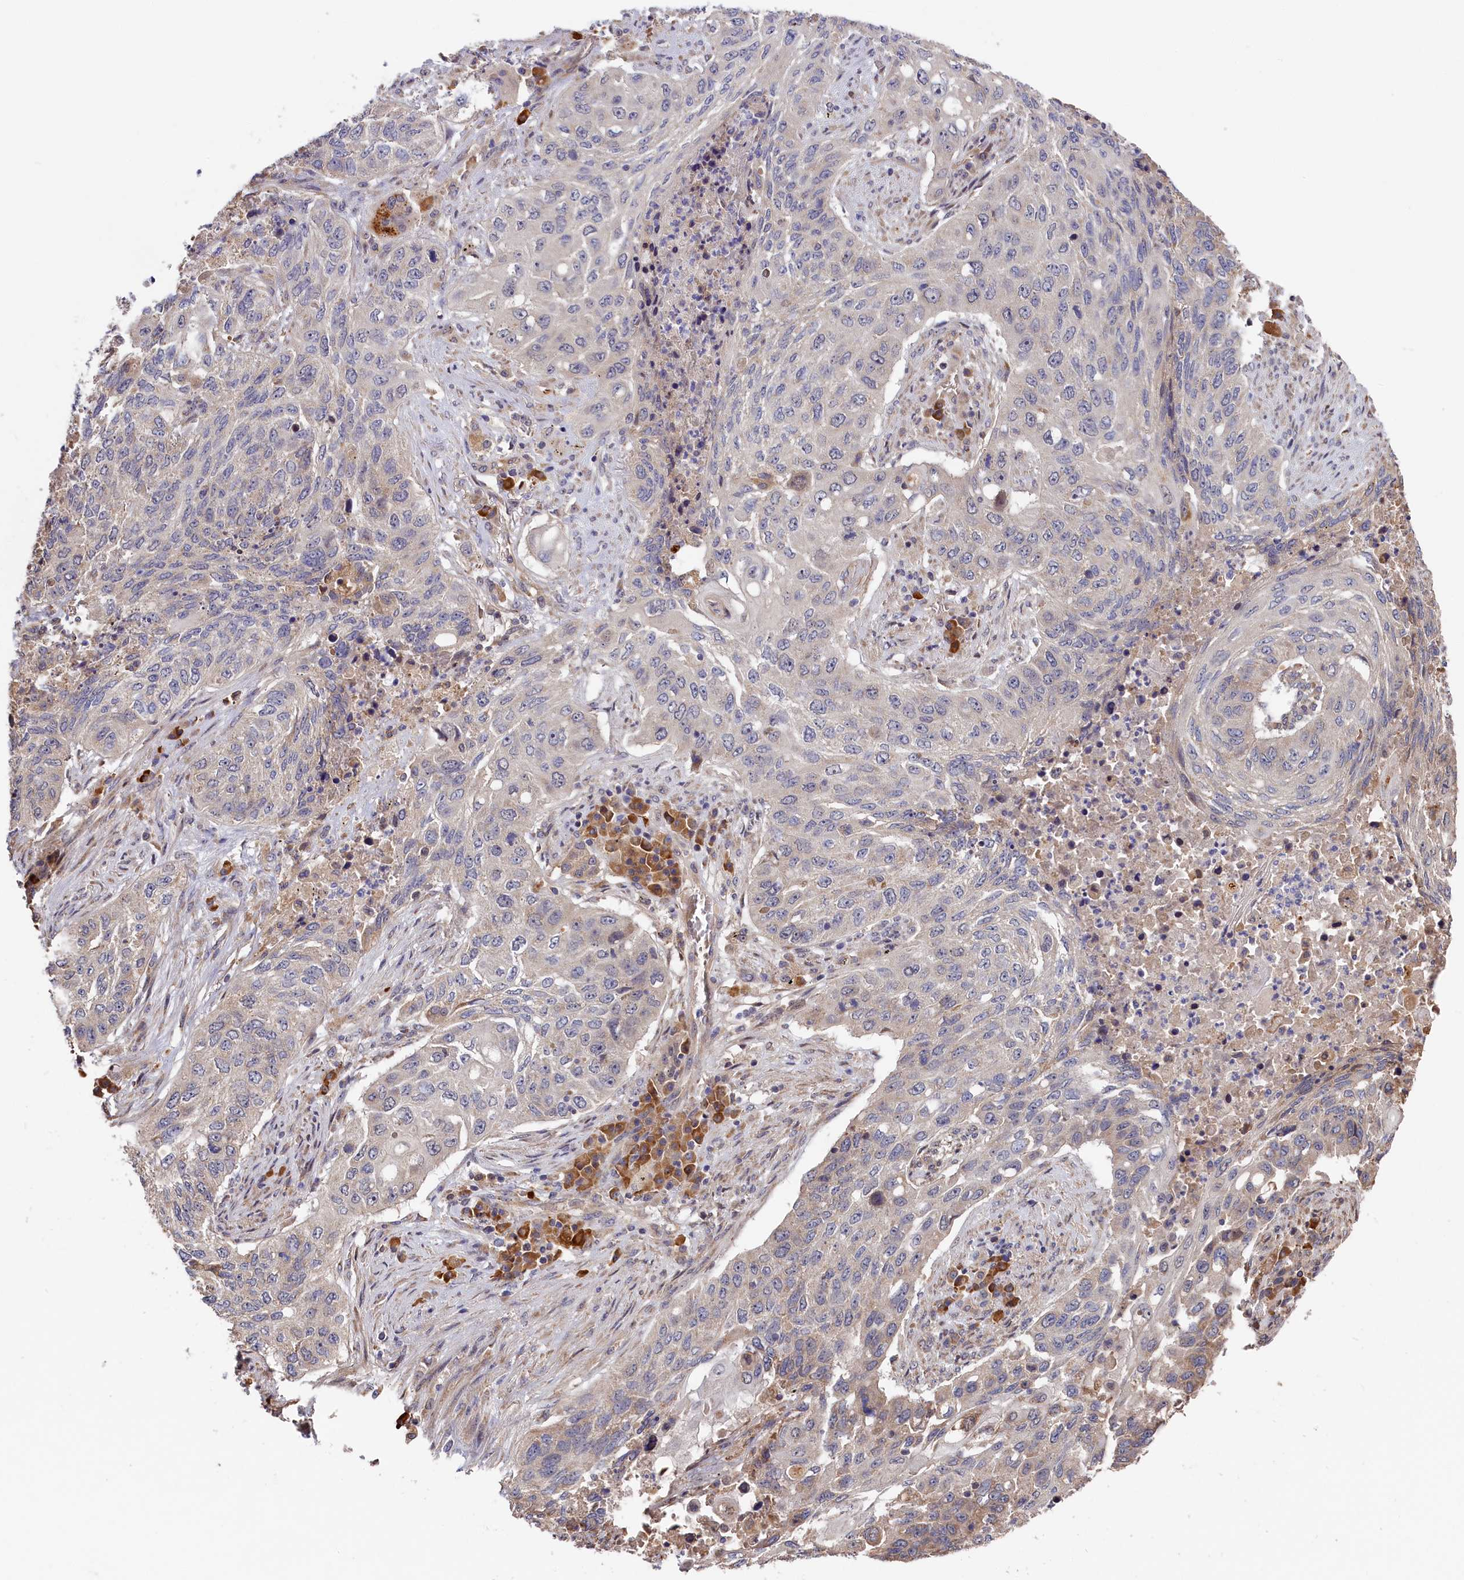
{"staining": {"intensity": "negative", "quantity": "none", "location": "none"}, "tissue": "lung cancer", "cell_type": "Tumor cells", "image_type": "cancer", "snomed": [{"axis": "morphology", "description": "Squamous cell carcinoma, NOS"}, {"axis": "topography", "description": "Lung"}], "caption": "DAB immunohistochemical staining of lung squamous cell carcinoma demonstrates no significant expression in tumor cells.", "gene": "CEP44", "patient": {"sex": "female", "age": 63}}